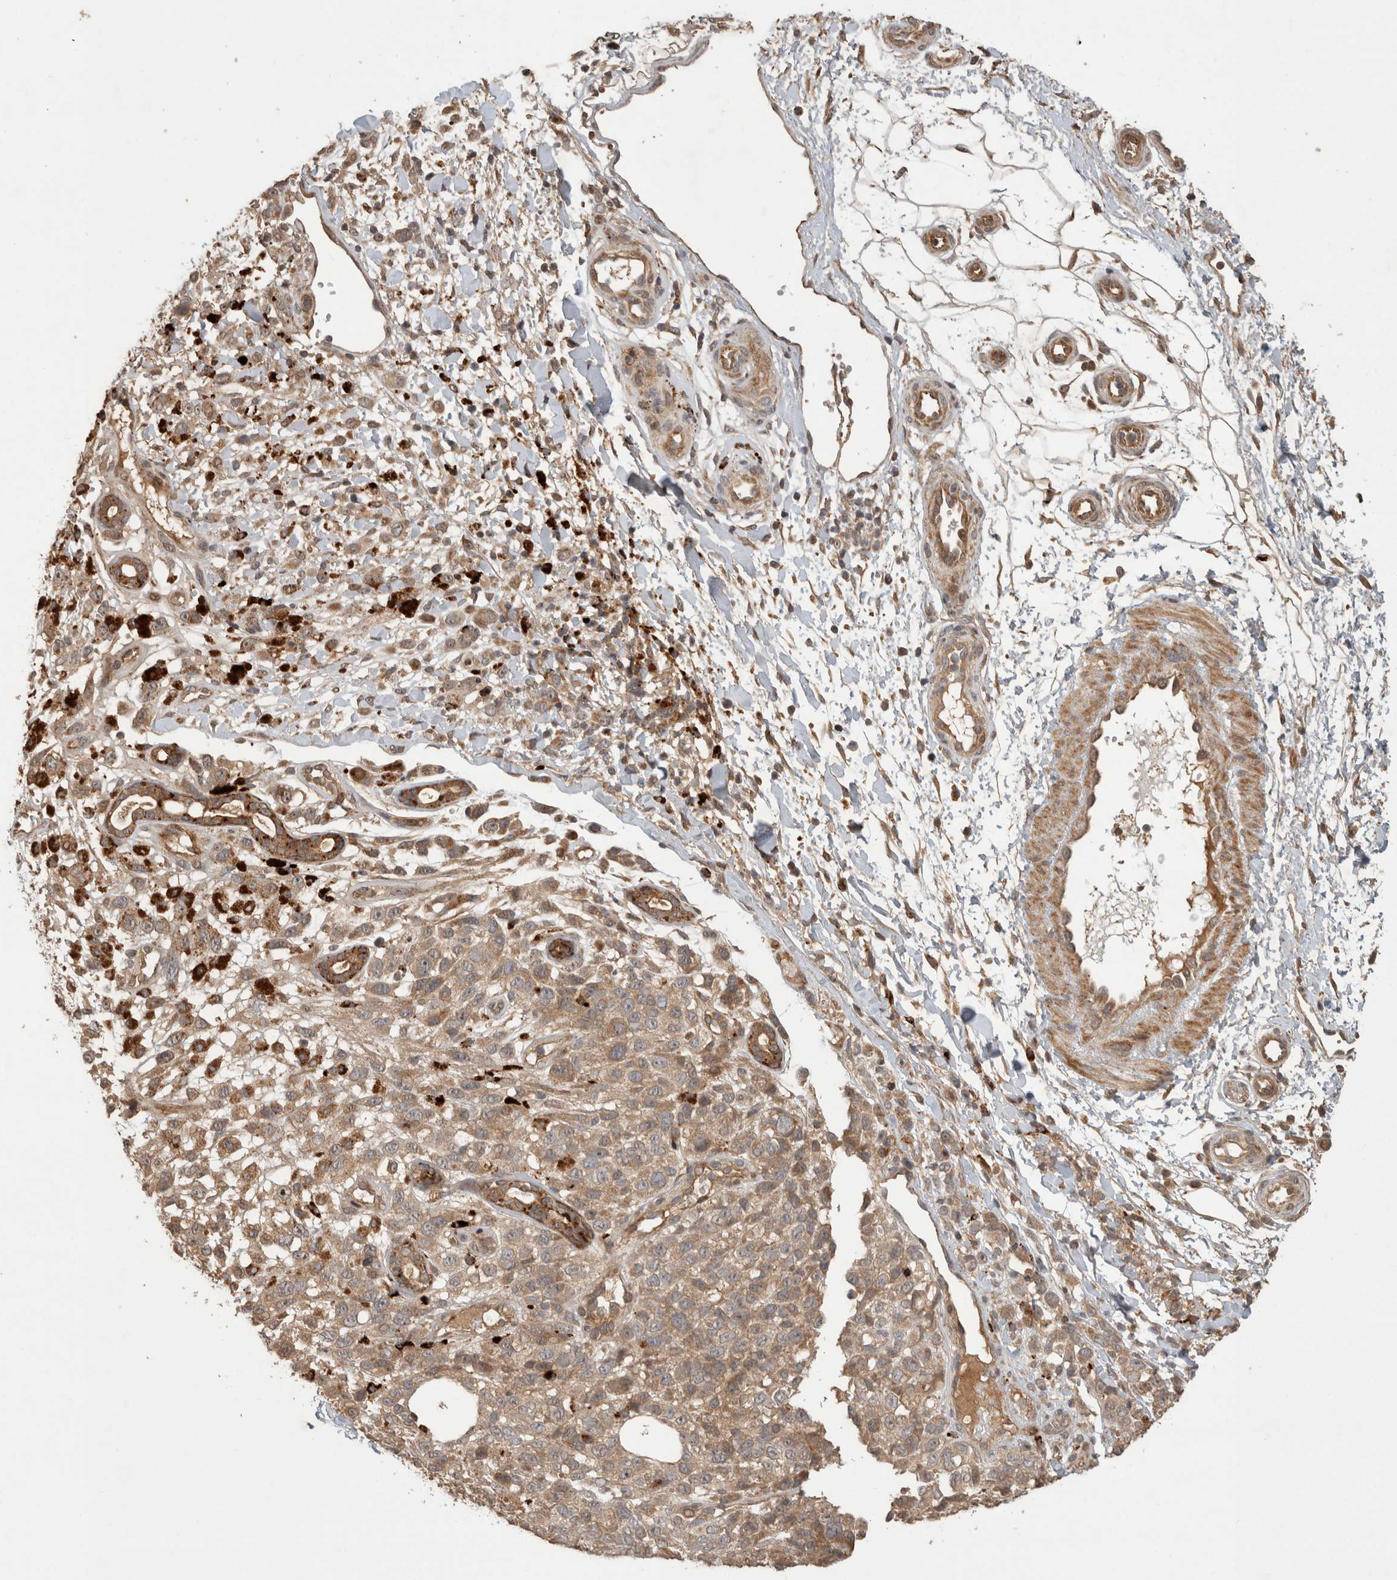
{"staining": {"intensity": "weak", "quantity": ">75%", "location": "cytoplasmic/membranous"}, "tissue": "melanoma", "cell_type": "Tumor cells", "image_type": "cancer", "snomed": [{"axis": "morphology", "description": "Malignant melanoma, Metastatic site"}, {"axis": "topography", "description": "Skin"}], "caption": "This micrograph reveals melanoma stained with immunohistochemistry to label a protein in brown. The cytoplasmic/membranous of tumor cells show weak positivity for the protein. Nuclei are counter-stained blue.", "gene": "PITPNC1", "patient": {"sex": "female", "age": 72}}